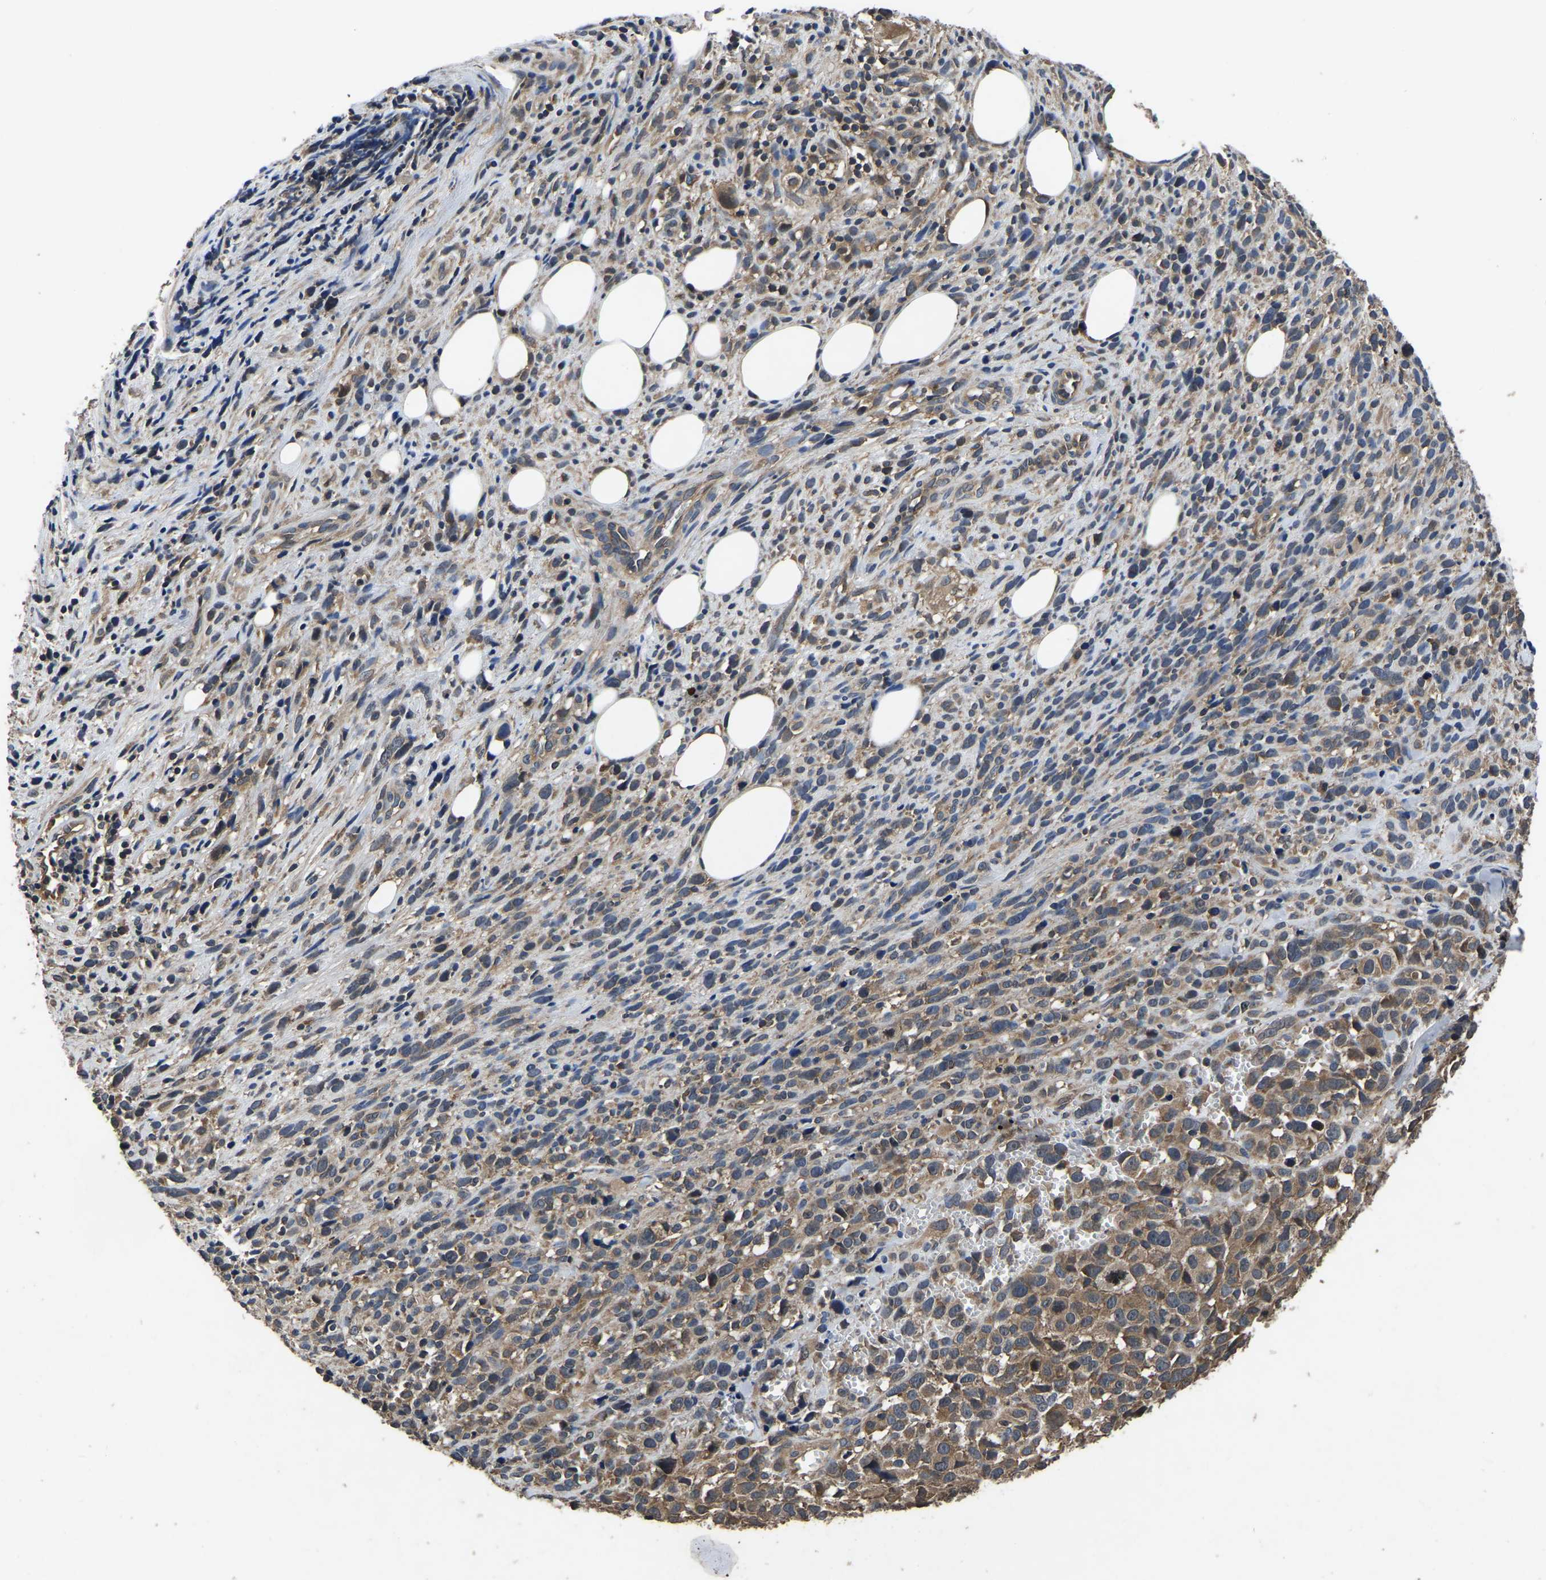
{"staining": {"intensity": "moderate", "quantity": ">75%", "location": "cytoplasmic/membranous"}, "tissue": "melanoma", "cell_type": "Tumor cells", "image_type": "cancer", "snomed": [{"axis": "morphology", "description": "Malignant melanoma, NOS"}, {"axis": "topography", "description": "Skin"}], "caption": "Immunohistochemical staining of human melanoma reveals medium levels of moderate cytoplasmic/membranous expression in approximately >75% of tumor cells.", "gene": "CRYZL1", "patient": {"sex": "female", "age": 55}}